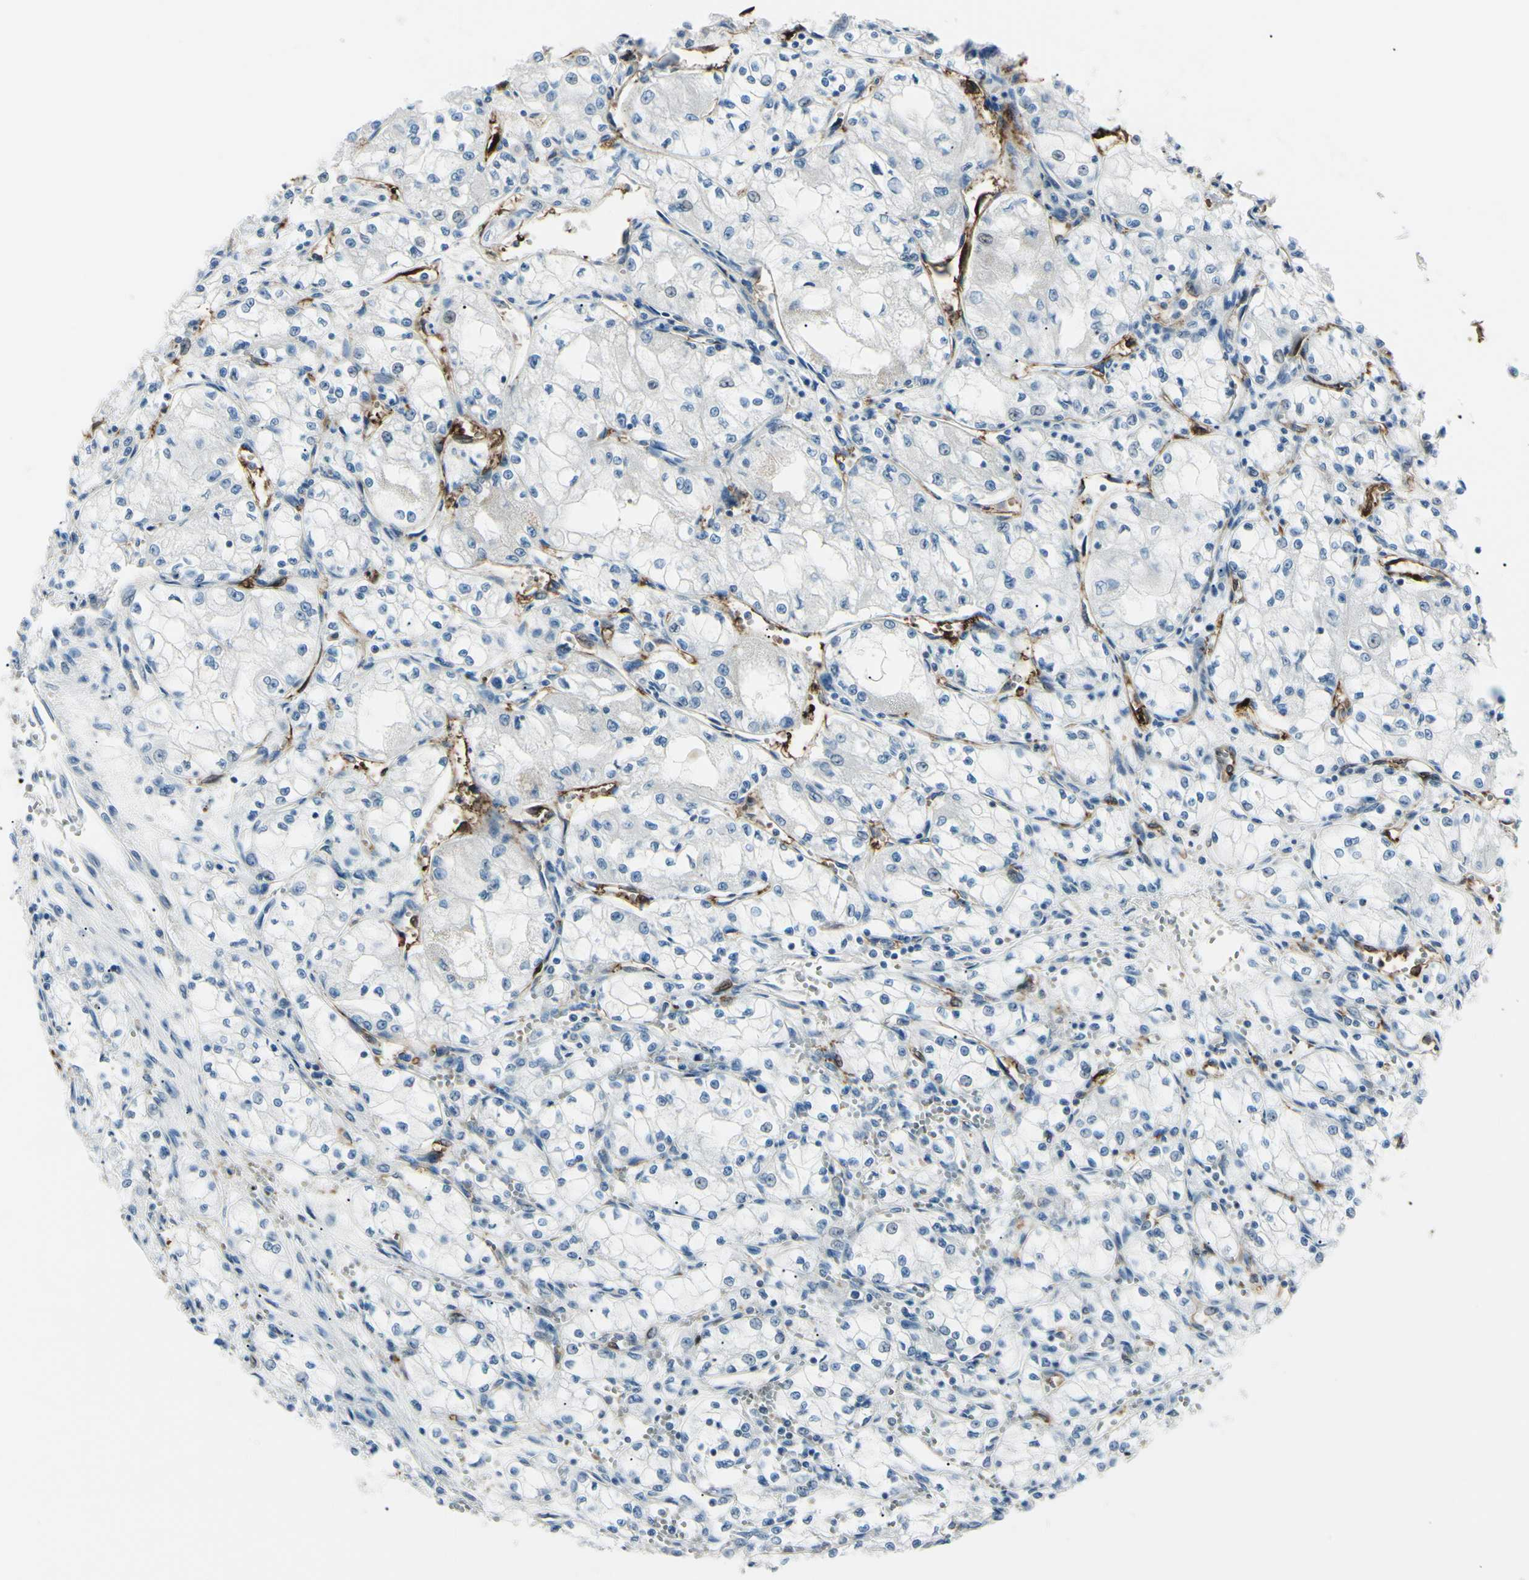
{"staining": {"intensity": "negative", "quantity": "none", "location": "none"}, "tissue": "renal cancer", "cell_type": "Tumor cells", "image_type": "cancer", "snomed": [{"axis": "morphology", "description": "Normal tissue, NOS"}, {"axis": "morphology", "description": "Adenocarcinoma, NOS"}, {"axis": "topography", "description": "Kidney"}], "caption": "This is an immunohistochemistry photomicrograph of renal adenocarcinoma. There is no positivity in tumor cells.", "gene": "CA2", "patient": {"sex": "male", "age": 59}}